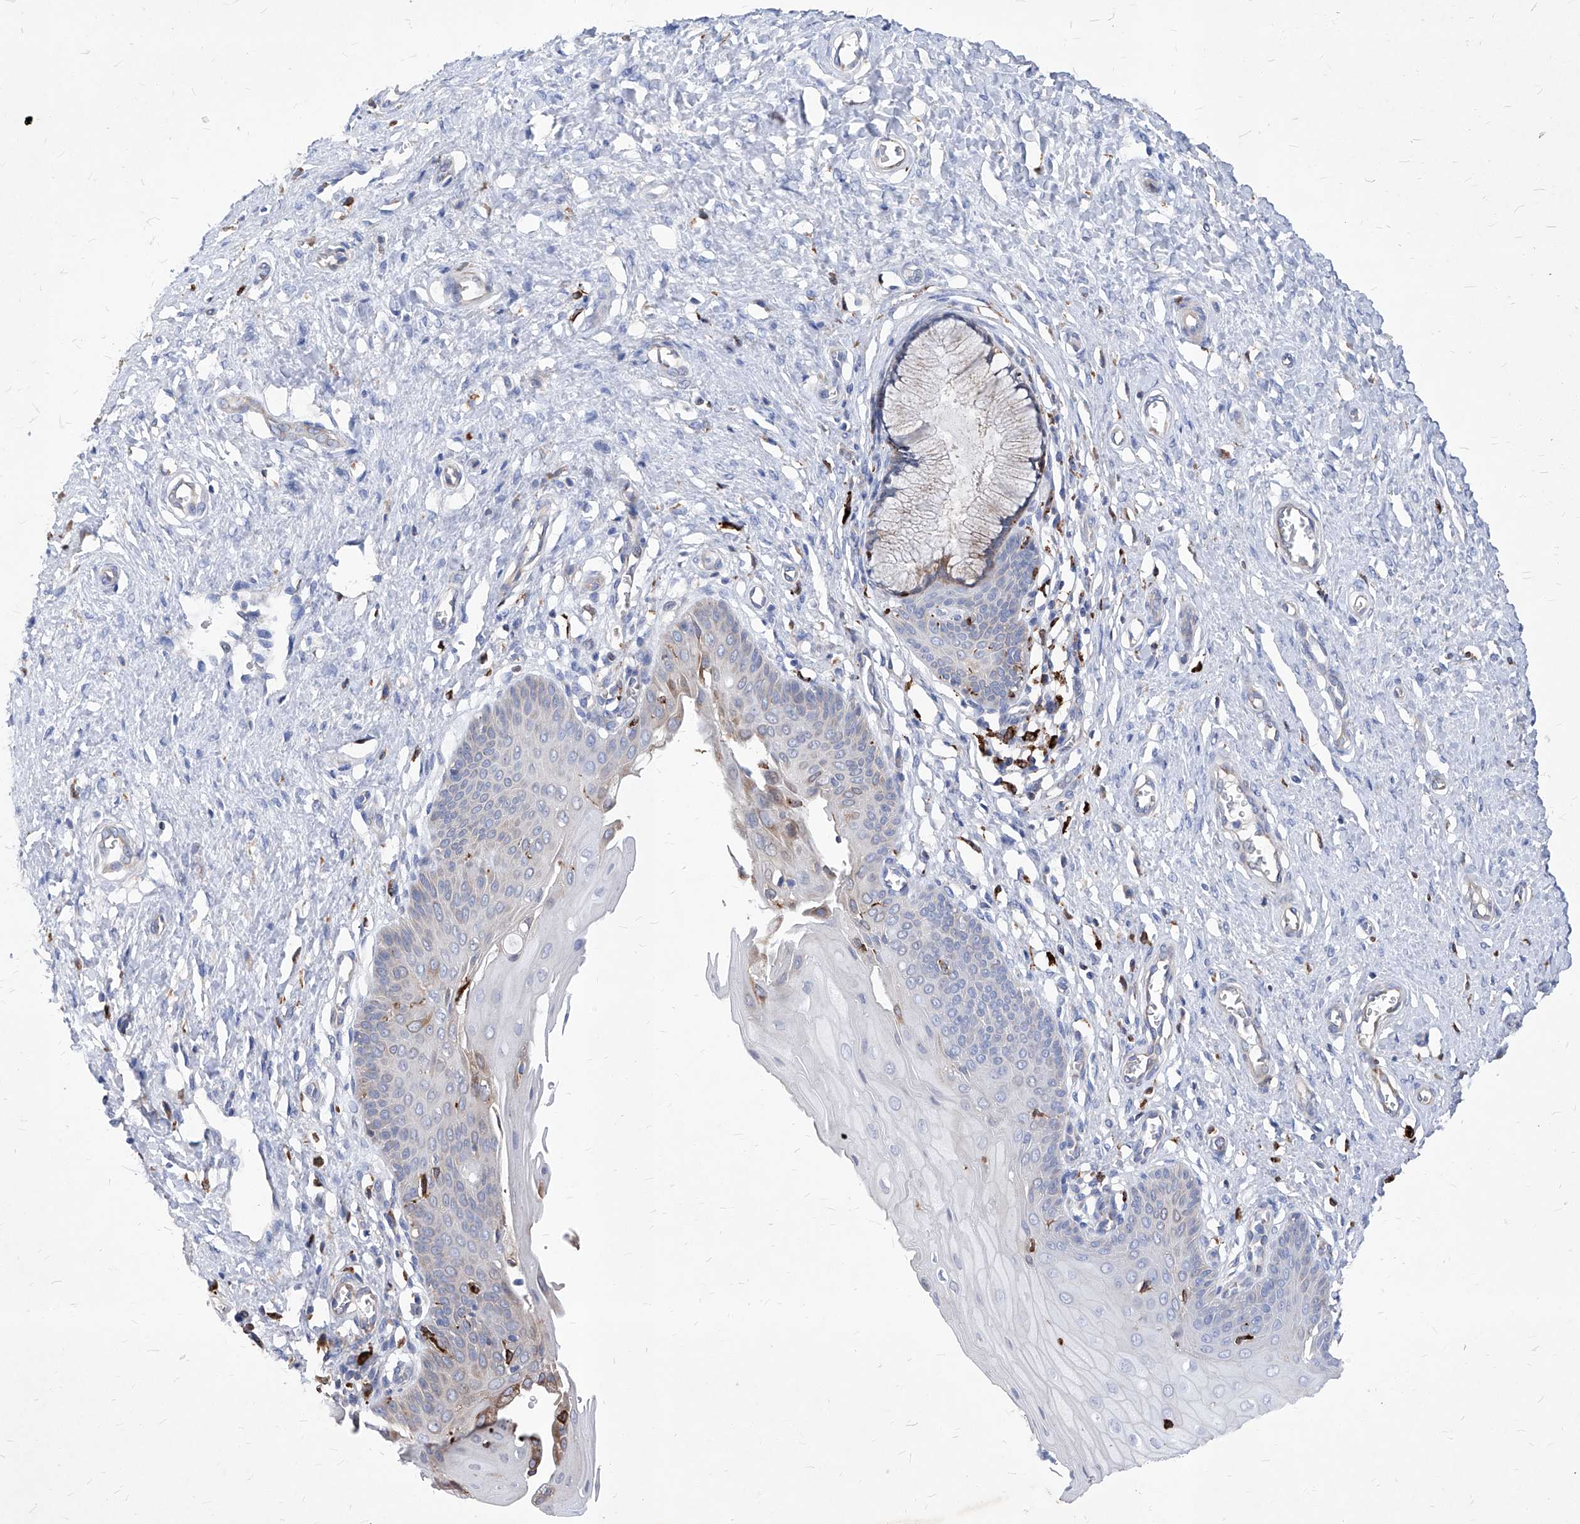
{"staining": {"intensity": "weak", "quantity": "25%-75%", "location": "cytoplasmic/membranous"}, "tissue": "cervix", "cell_type": "Glandular cells", "image_type": "normal", "snomed": [{"axis": "morphology", "description": "Normal tissue, NOS"}, {"axis": "topography", "description": "Cervix"}], "caption": "Immunohistochemical staining of normal human cervix shows 25%-75% levels of weak cytoplasmic/membranous protein expression in approximately 25%-75% of glandular cells. The staining was performed using DAB to visualize the protein expression in brown, while the nuclei were stained in blue with hematoxylin (Magnification: 20x).", "gene": "UBOX5", "patient": {"sex": "female", "age": 55}}